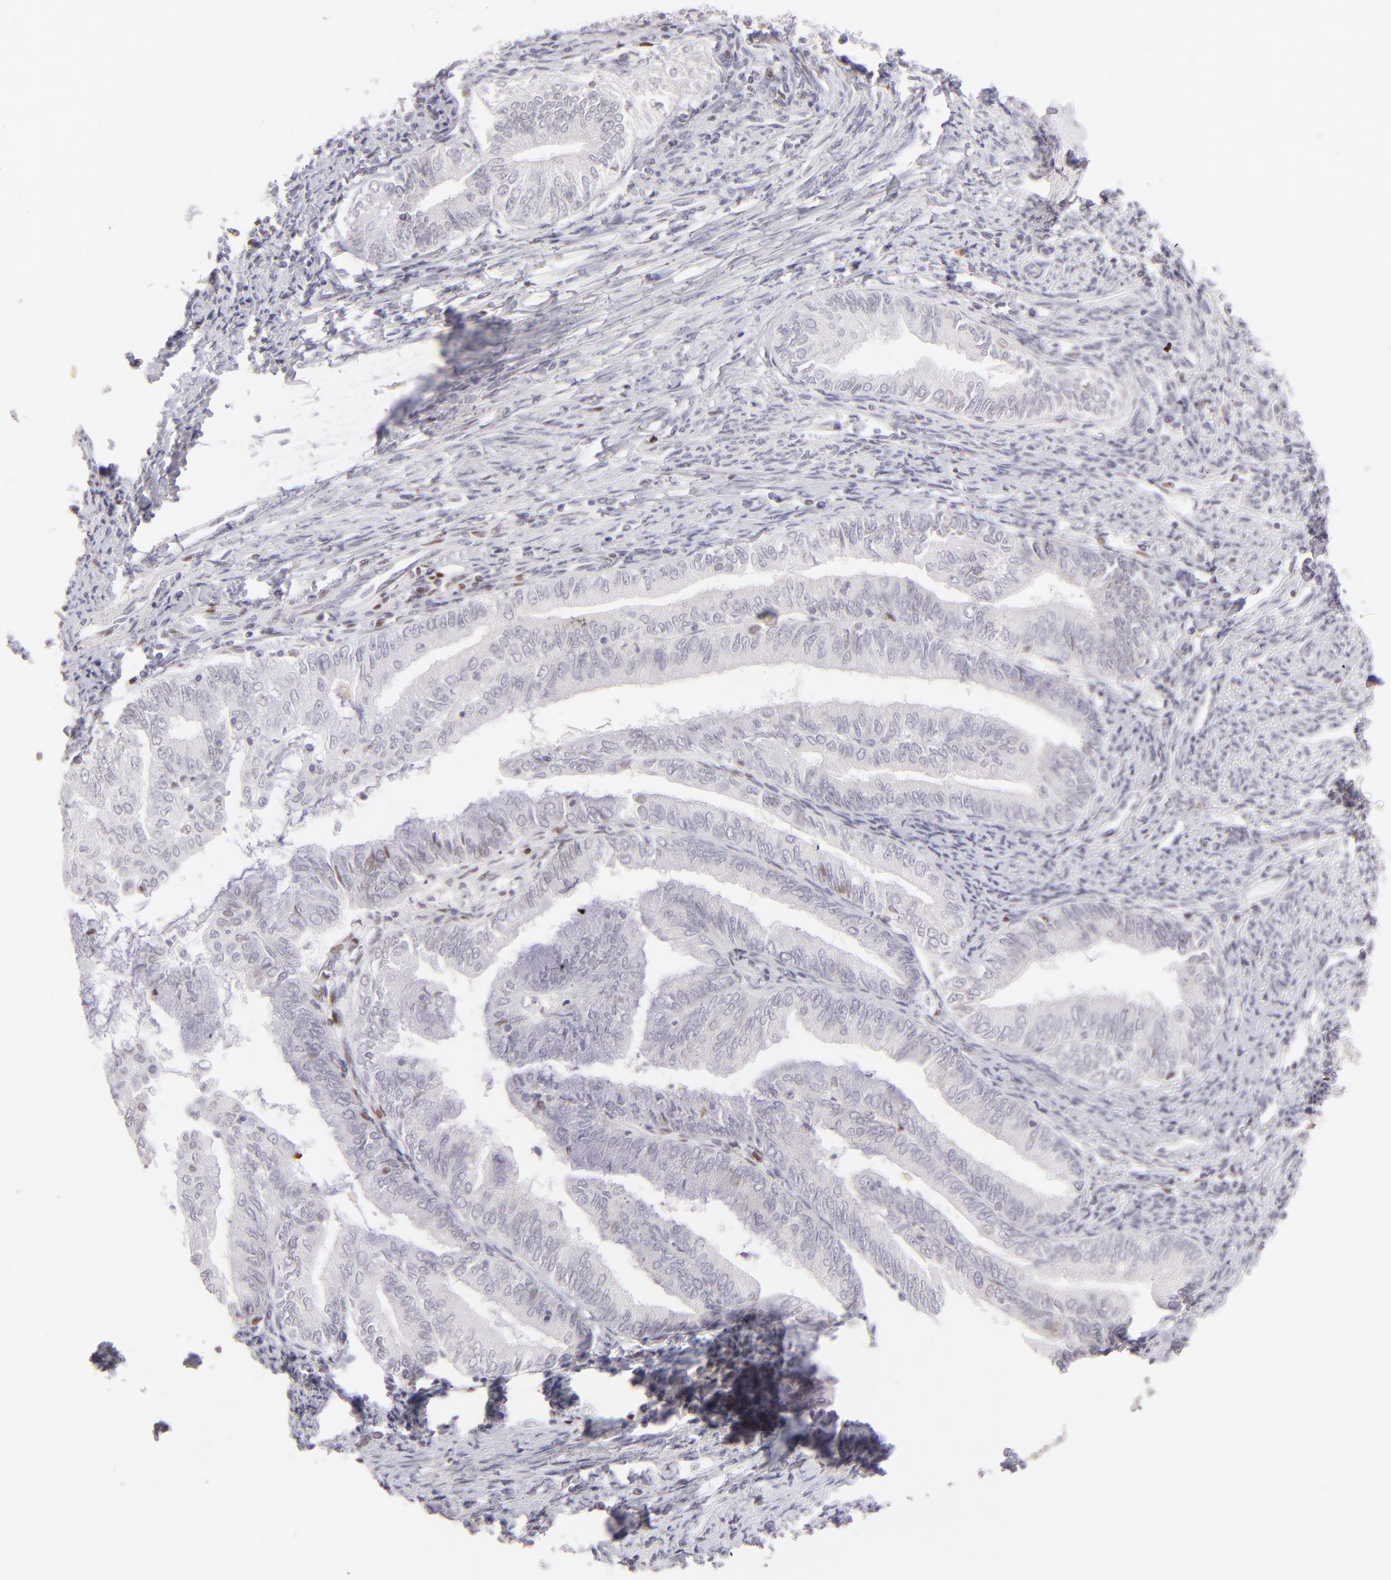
{"staining": {"intensity": "negative", "quantity": "none", "location": "none"}, "tissue": "endometrial cancer", "cell_type": "Tumor cells", "image_type": "cancer", "snomed": [{"axis": "morphology", "description": "Adenocarcinoma, NOS"}, {"axis": "topography", "description": "Endometrium"}], "caption": "DAB immunohistochemical staining of adenocarcinoma (endometrial) reveals no significant staining in tumor cells.", "gene": "POU2F1", "patient": {"sex": "female", "age": 66}}